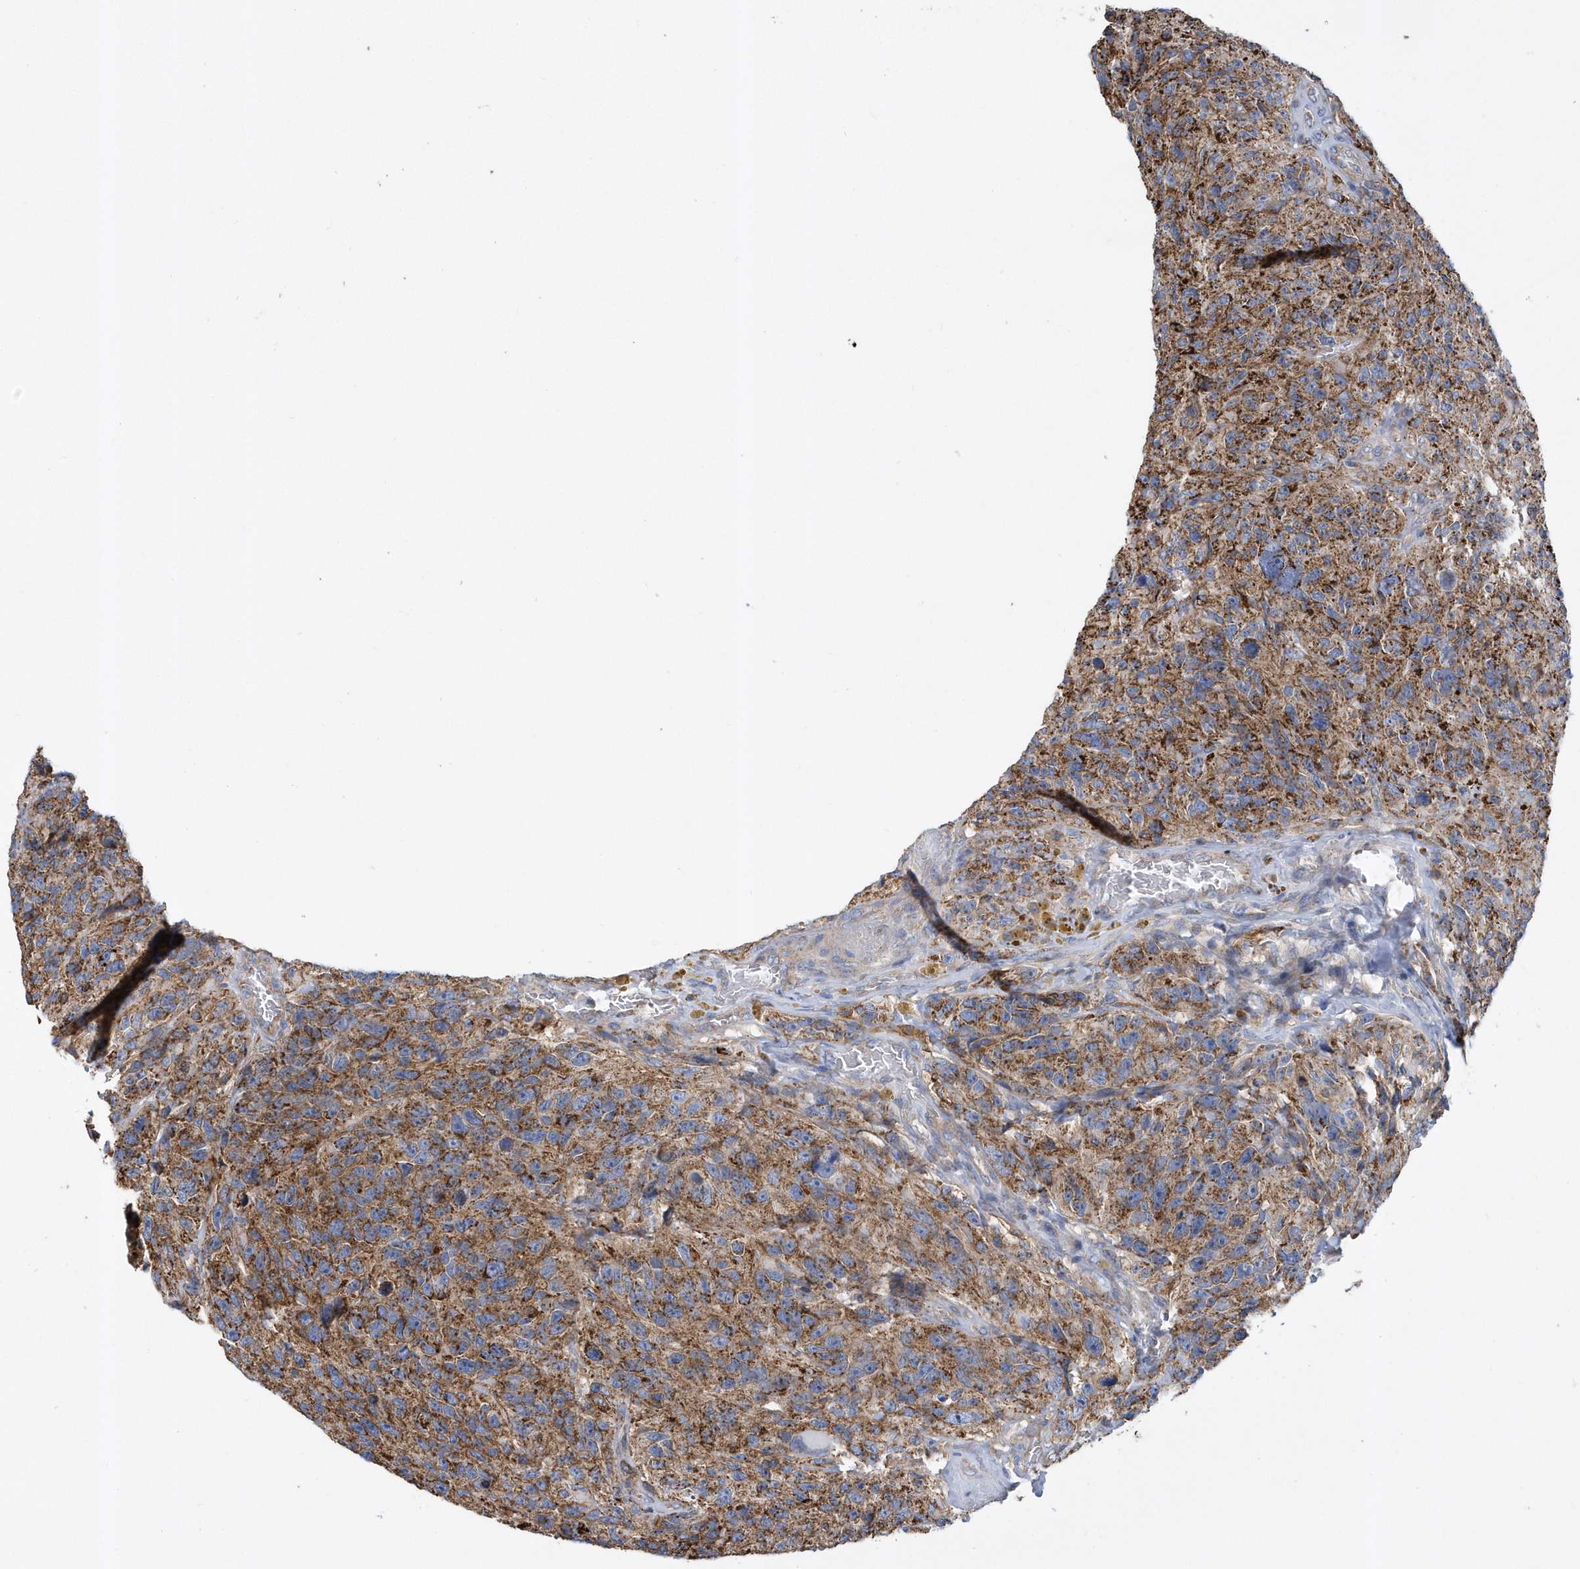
{"staining": {"intensity": "moderate", "quantity": ">75%", "location": "cytoplasmic/membranous"}, "tissue": "glioma", "cell_type": "Tumor cells", "image_type": "cancer", "snomed": [{"axis": "morphology", "description": "Glioma, malignant, High grade"}, {"axis": "topography", "description": "Brain"}], "caption": "Protein expression by immunohistochemistry displays moderate cytoplasmic/membranous staining in approximately >75% of tumor cells in glioma. (brown staining indicates protein expression, while blue staining denotes nuclei).", "gene": "TRAIP", "patient": {"sex": "male", "age": 69}}